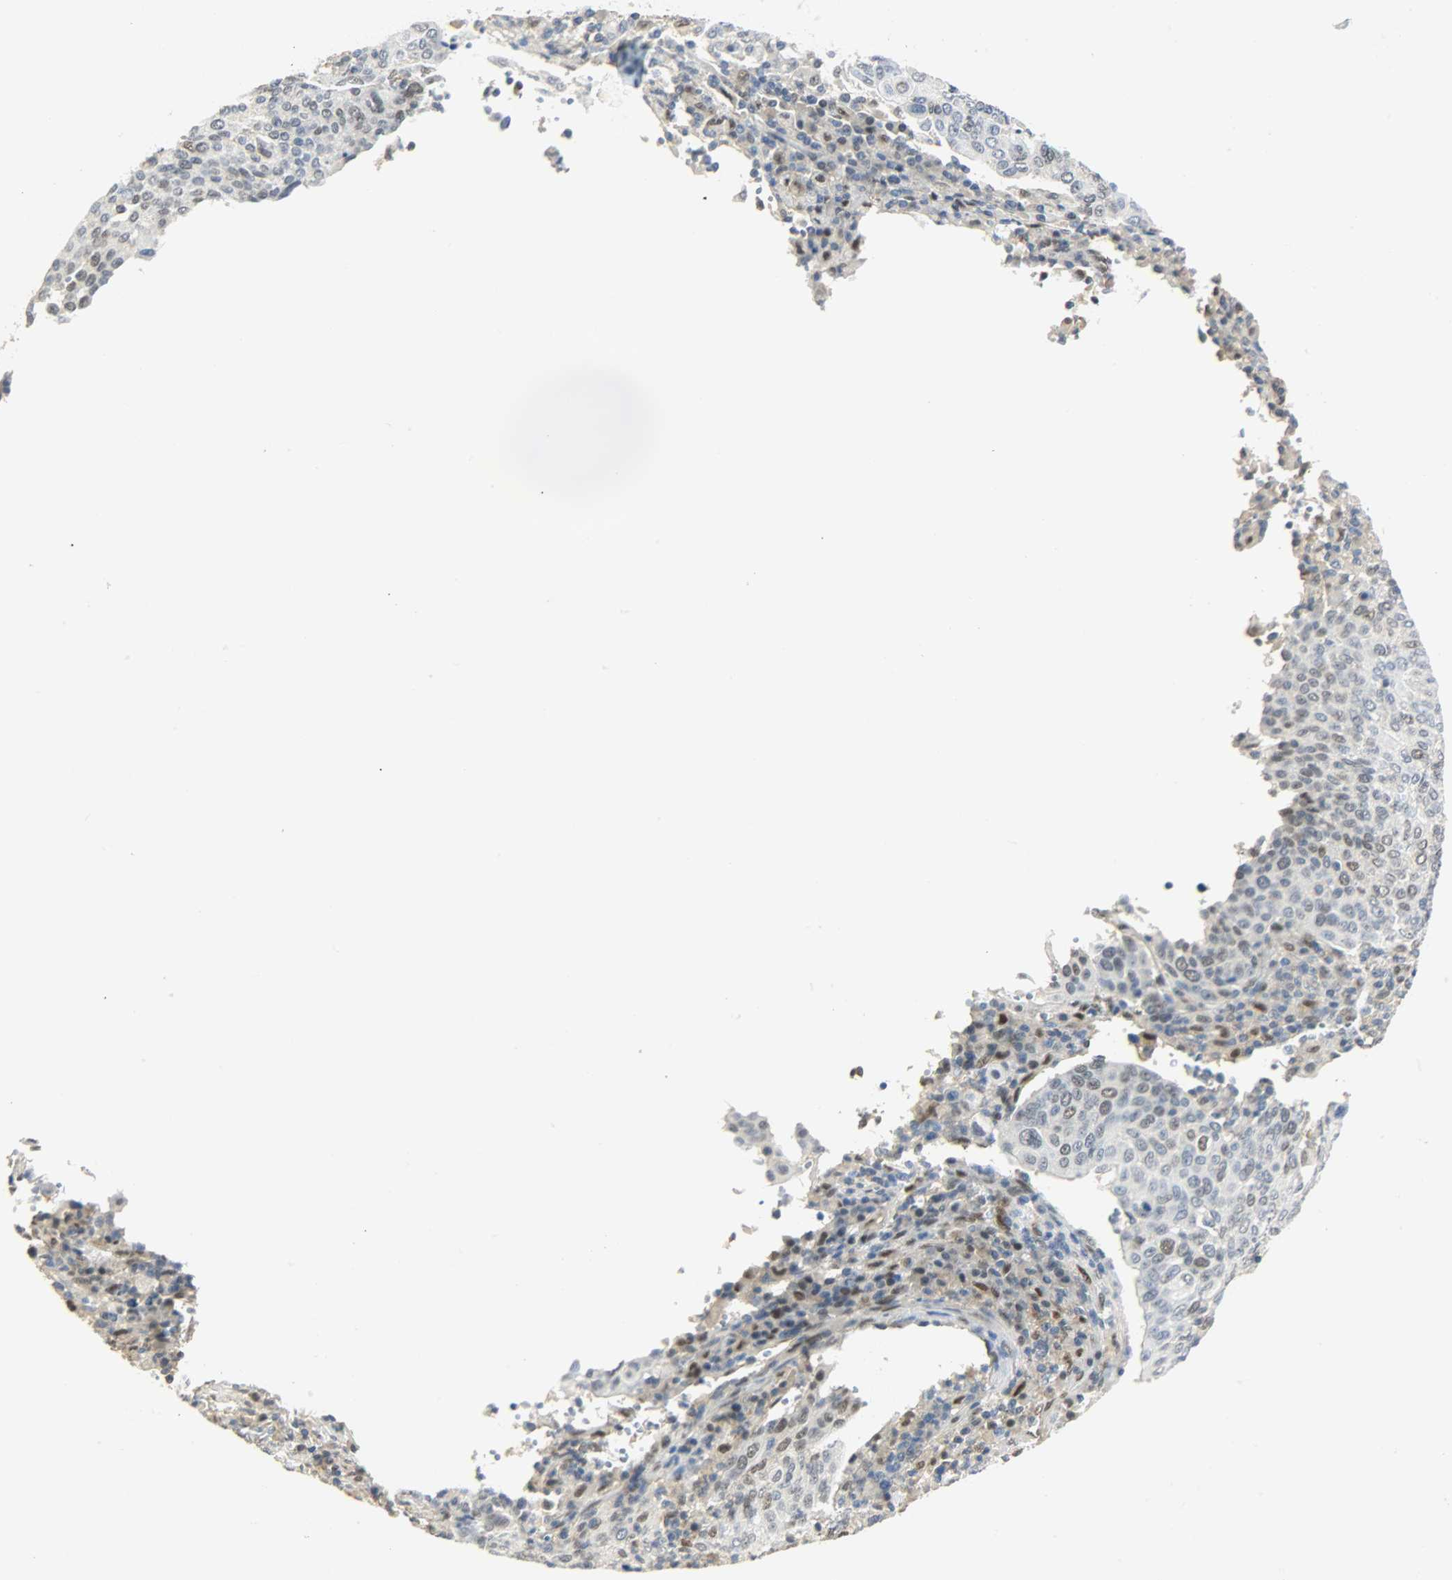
{"staining": {"intensity": "weak", "quantity": "<25%", "location": "nuclear"}, "tissue": "cervical cancer", "cell_type": "Tumor cells", "image_type": "cancer", "snomed": [{"axis": "morphology", "description": "Squamous cell carcinoma, NOS"}, {"axis": "topography", "description": "Cervix"}], "caption": "High magnification brightfield microscopy of cervical squamous cell carcinoma stained with DAB (brown) and counterstained with hematoxylin (blue): tumor cells show no significant positivity.", "gene": "NPEPL1", "patient": {"sex": "female", "age": 40}}